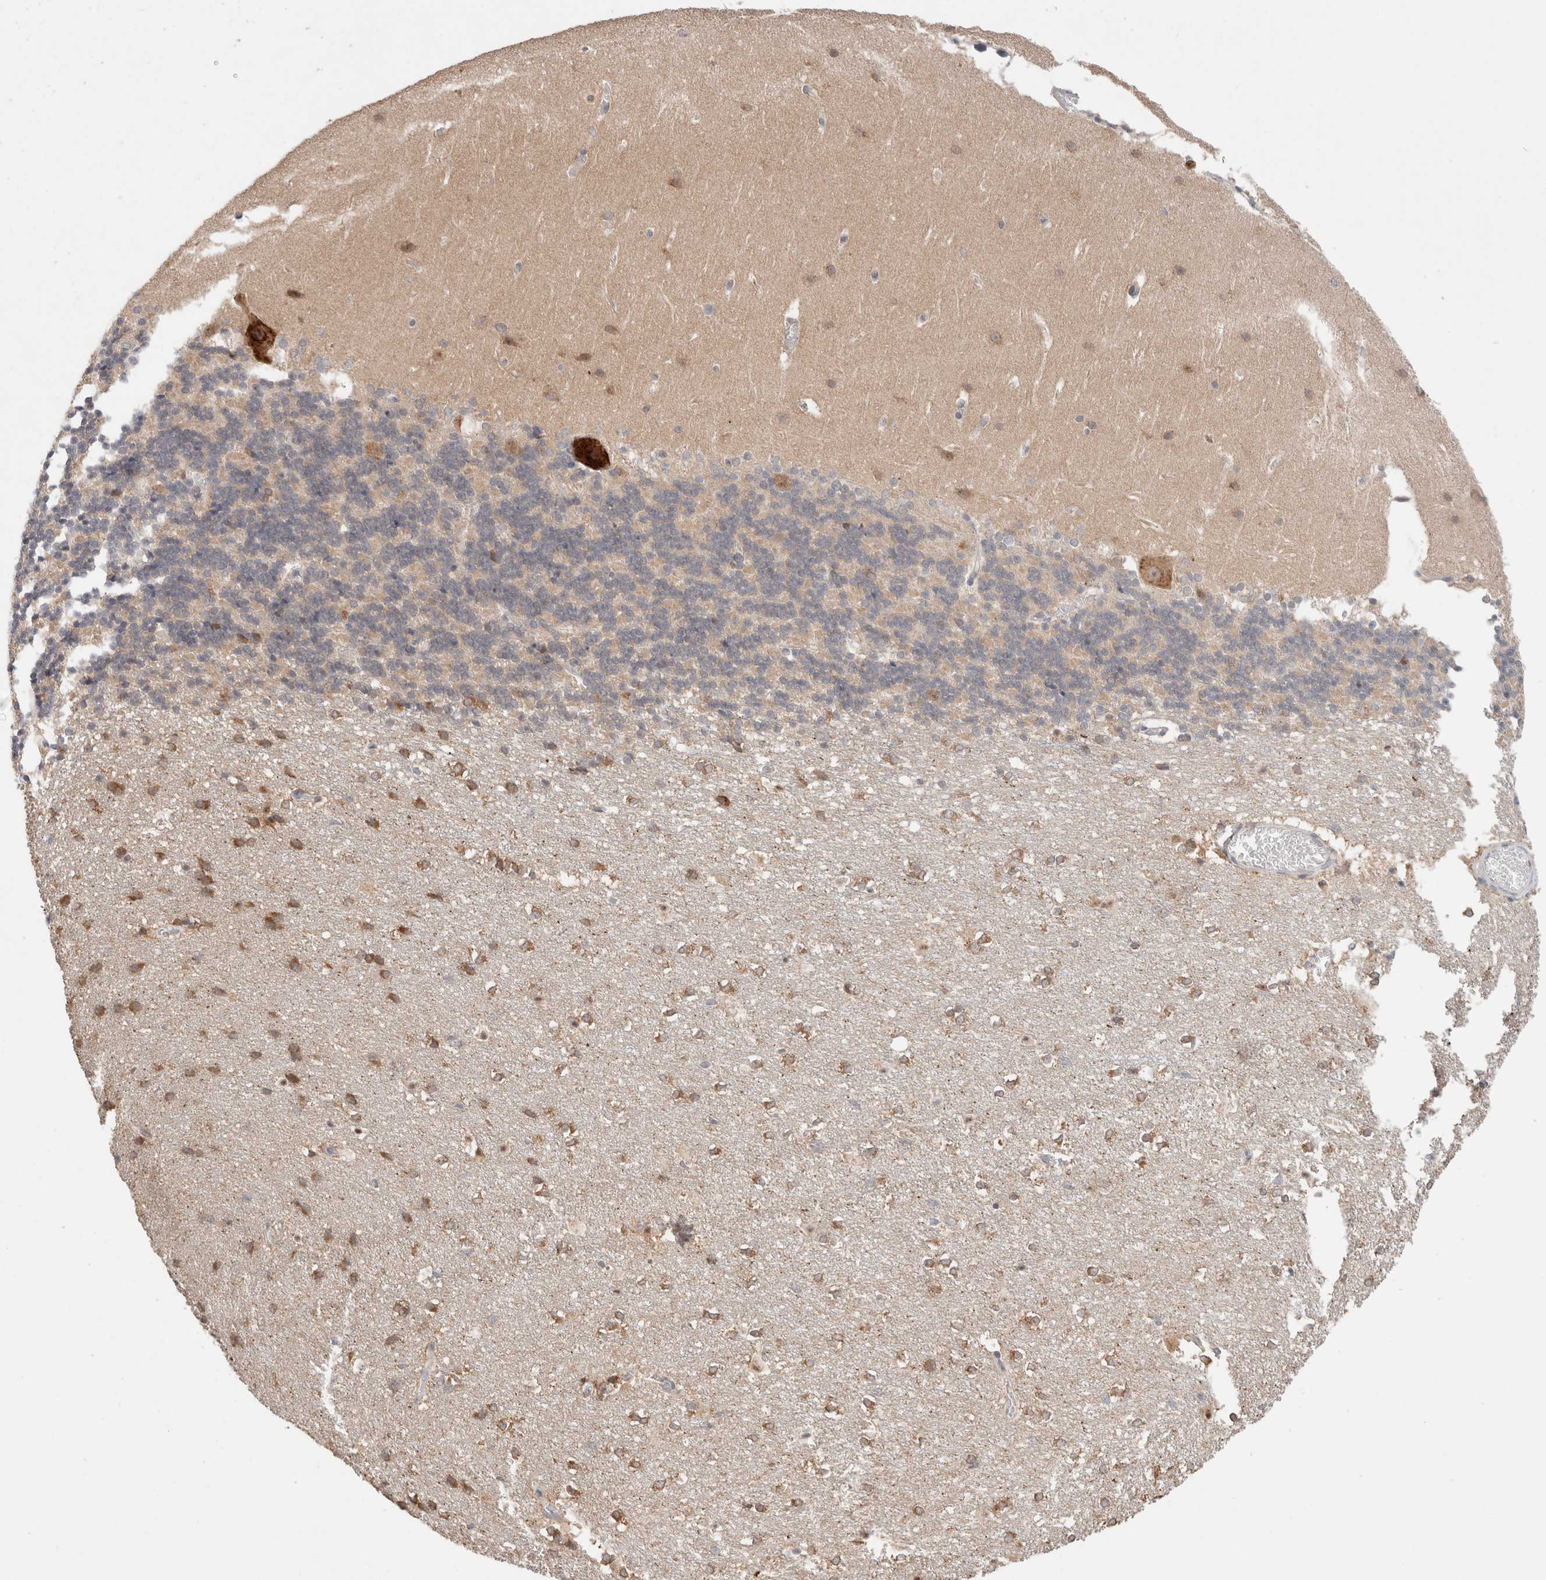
{"staining": {"intensity": "negative", "quantity": "none", "location": "none"}, "tissue": "cerebellum", "cell_type": "Cells in granular layer", "image_type": "normal", "snomed": [{"axis": "morphology", "description": "Normal tissue, NOS"}, {"axis": "topography", "description": "Cerebellum"}], "caption": "Immunohistochemistry (IHC) micrograph of benign cerebellum stained for a protein (brown), which shows no positivity in cells in granular layer. Nuclei are stained in blue.", "gene": "ERI3", "patient": {"sex": "female", "age": 19}}